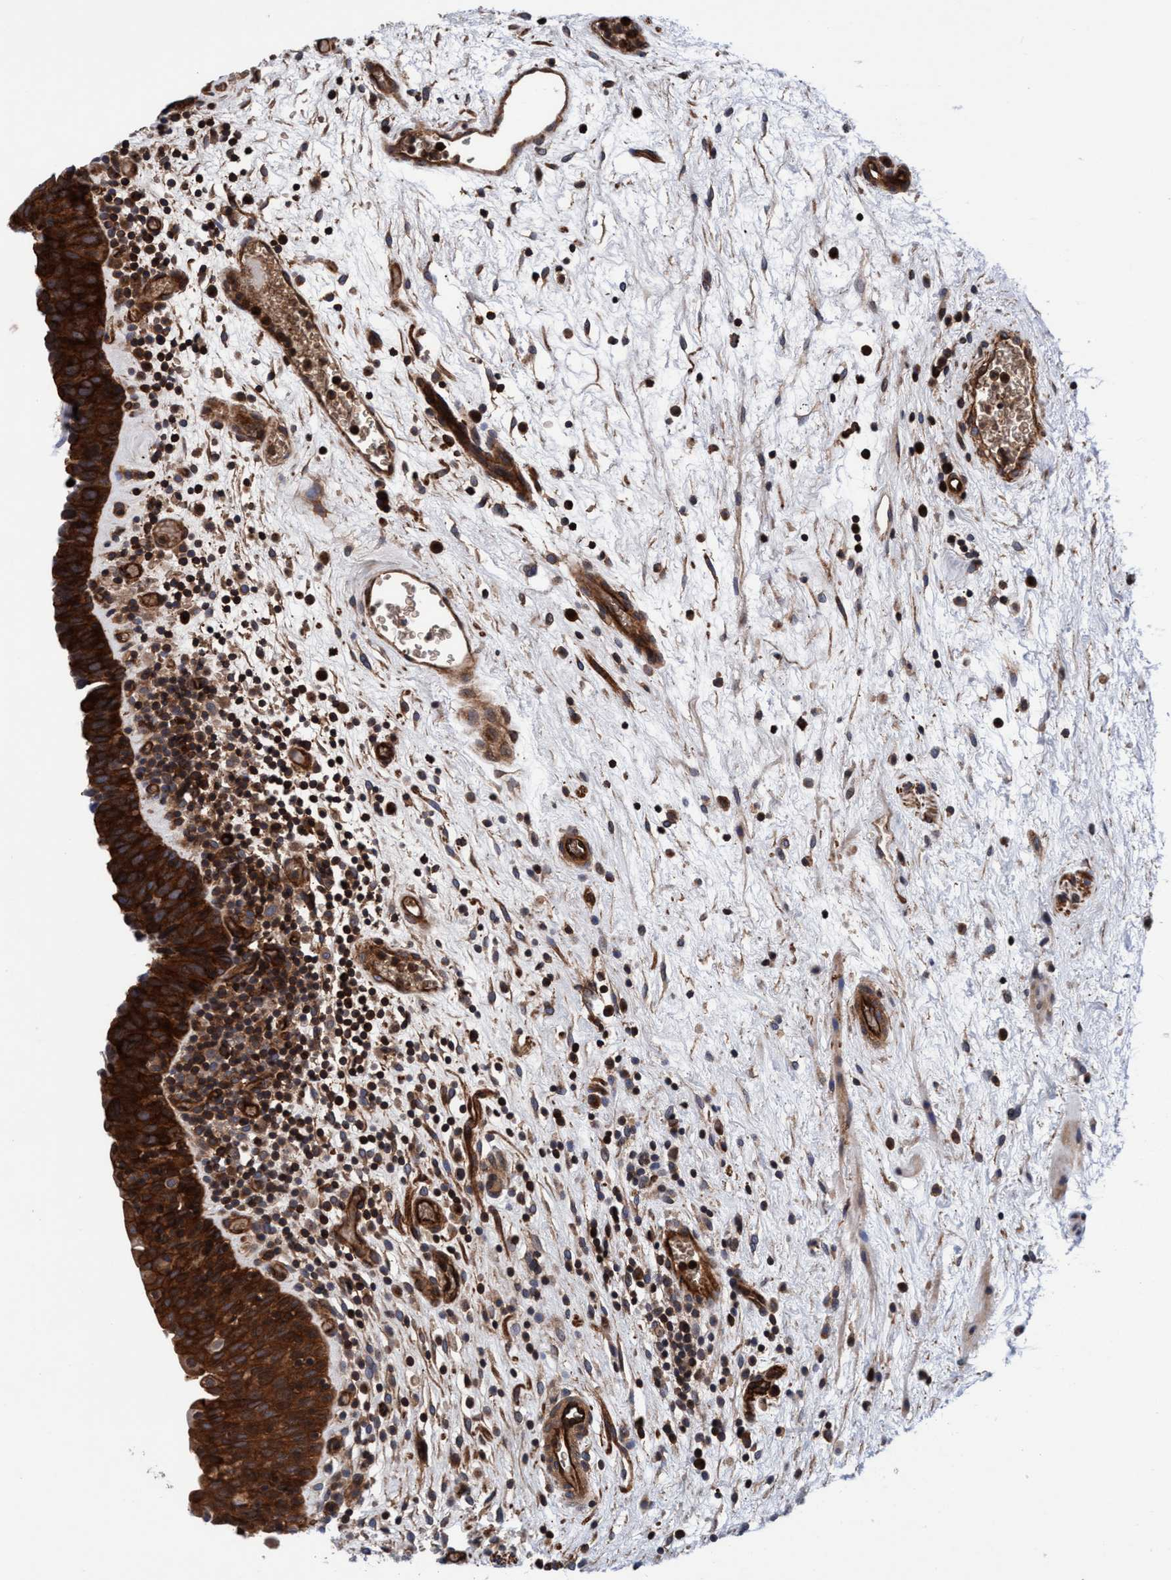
{"staining": {"intensity": "strong", "quantity": ">75%", "location": "cytoplasmic/membranous"}, "tissue": "urinary bladder", "cell_type": "Urothelial cells", "image_type": "normal", "snomed": [{"axis": "morphology", "description": "Normal tissue, NOS"}, {"axis": "topography", "description": "Urinary bladder"}], "caption": "Urothelial cells exhibit high levels of strong cytoplasmic/membranous expression in approximately >75% of cells in unremarkable human urinary bladder.", "gene": "MCM3AP", "patient": {"sex": "male", "age": 37}}